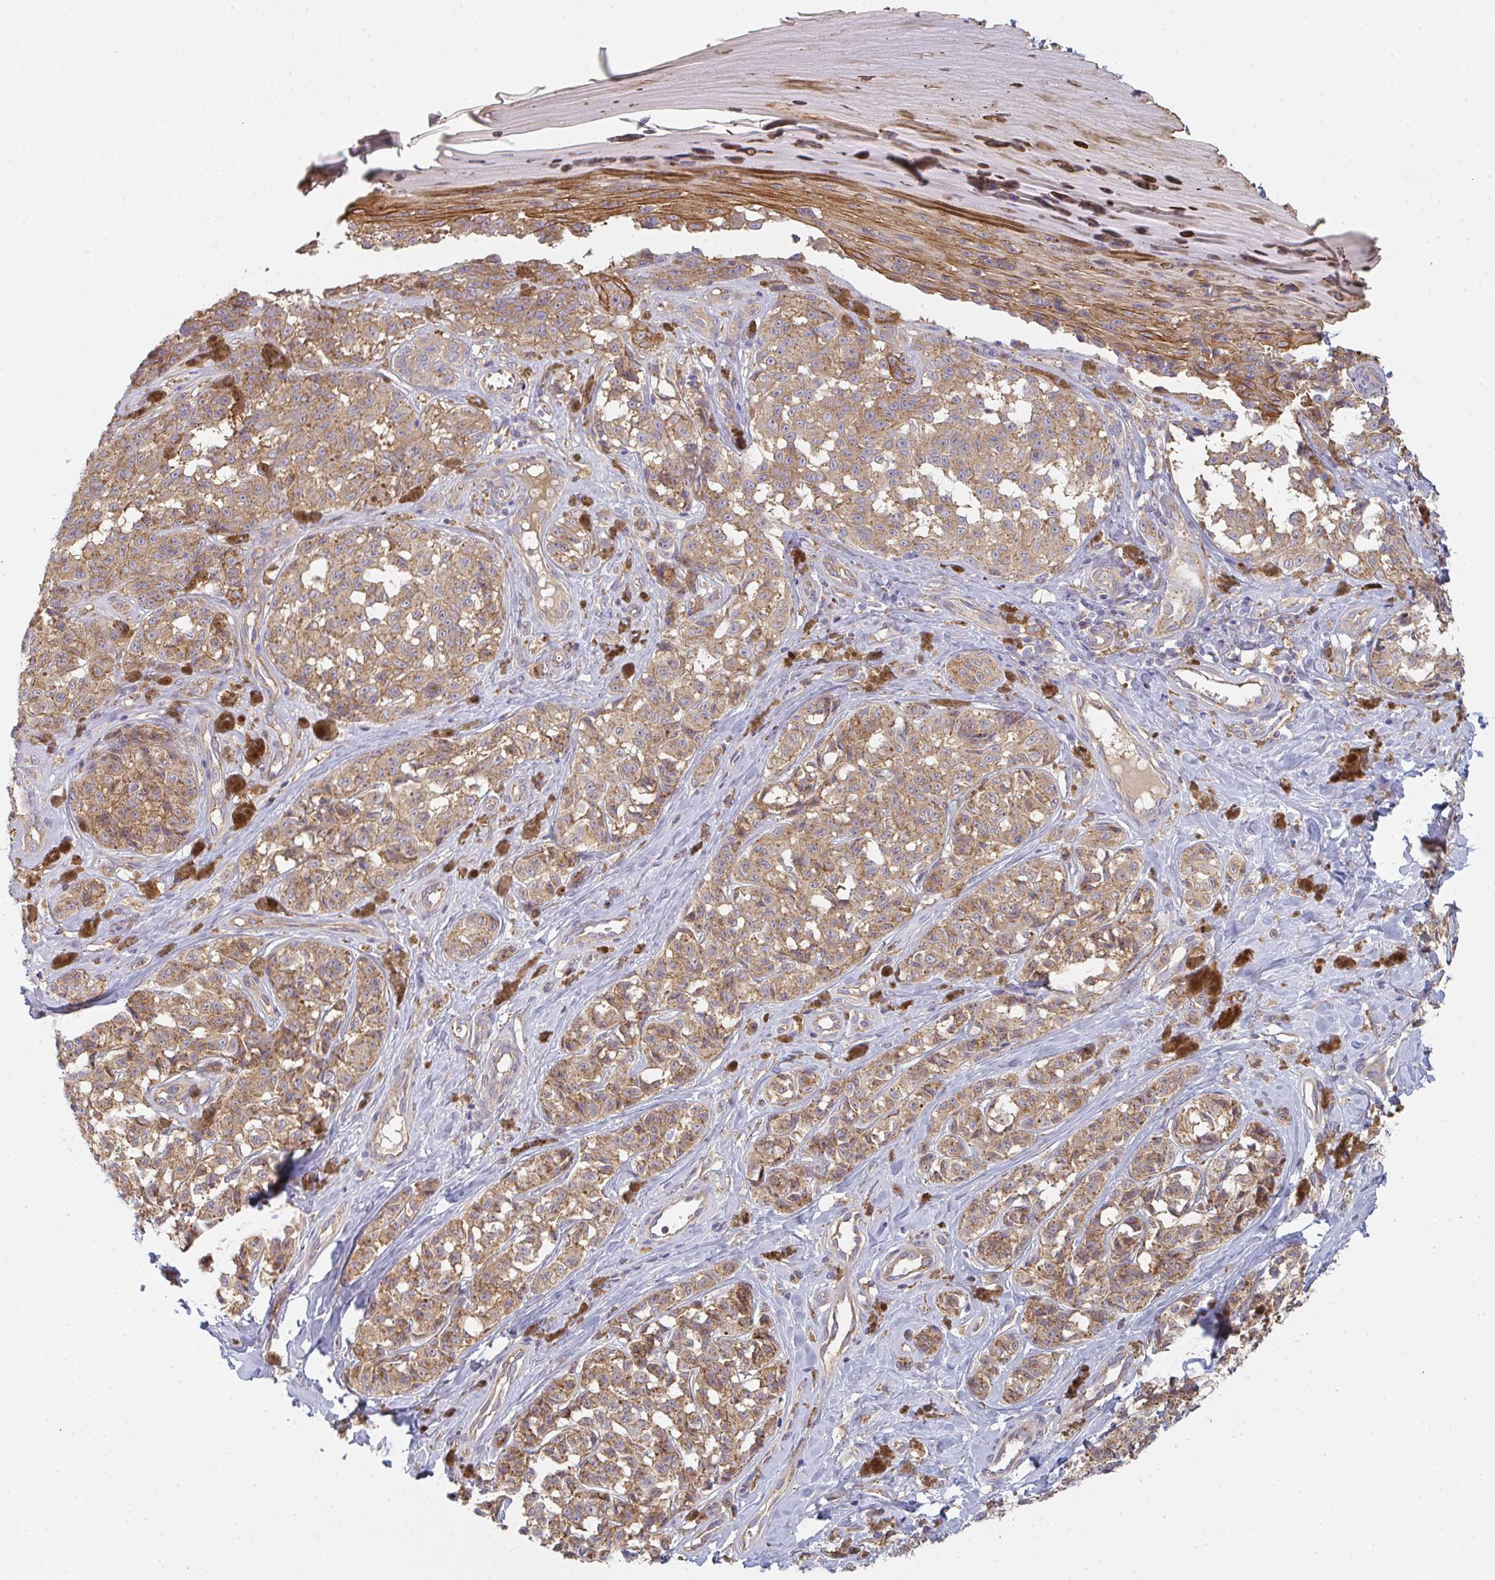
{"staining": {"intensity": "moderate", "quantity": ">75%", "location": "cytoplasmic/membranous"}, "tissue": "melanoma", "cell_type": "Tumor cells", "image_type": "cancer", "snomed": [{"axis": "morphology", "description": "Malignant melanoma, NOS"}, {"axis": "topography", "description": "Skin"}], "caption": "About >75% of tumor cells in human malignant melanoma demonstrate moderate cytoplasmic/membranous protein staining as visualized by brown immunohistochemical staining.", "gene": "SNX5", "patient": {"sex": "female", "age": 65}}